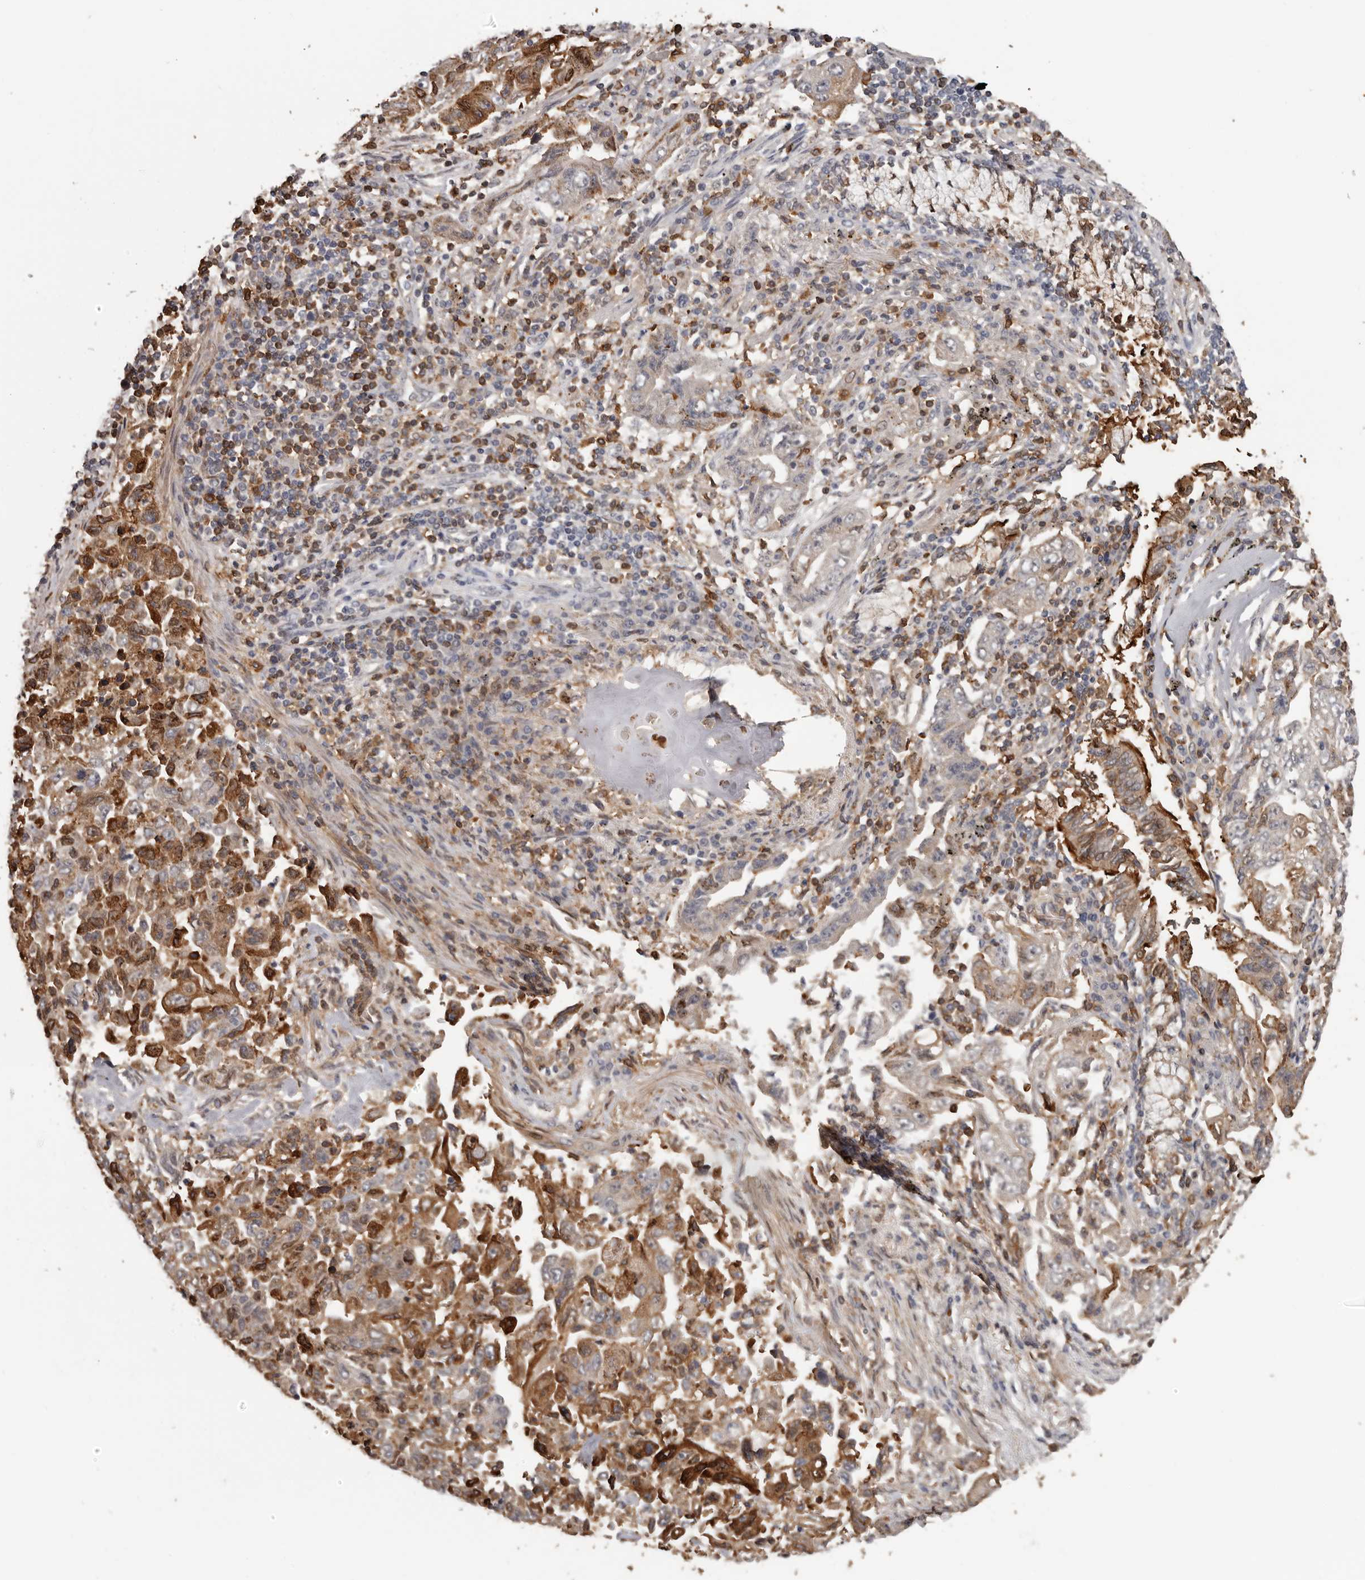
{"staining": {"intensity": "moderate", "quantity": ">75%", "location": "cytoplasmic/membranous"}, "tissue": "lung cancer", "cell_type": "Tumor cells", "image_type": "cancer", "snomed": [{"axis": "morphology", "description": "Adenocarcinoma, NOS"}, {"axis": "topography", "description": "Lung"}], "caption": "Immunohistochemistry of lung cancer (adenocarcinoma) shows medium levels of moderate cytoplasmic/membranous positivity in about >75% of tumor cells.", "gene": "PRR12", "patient": {"sex": "female", "age": 51}}